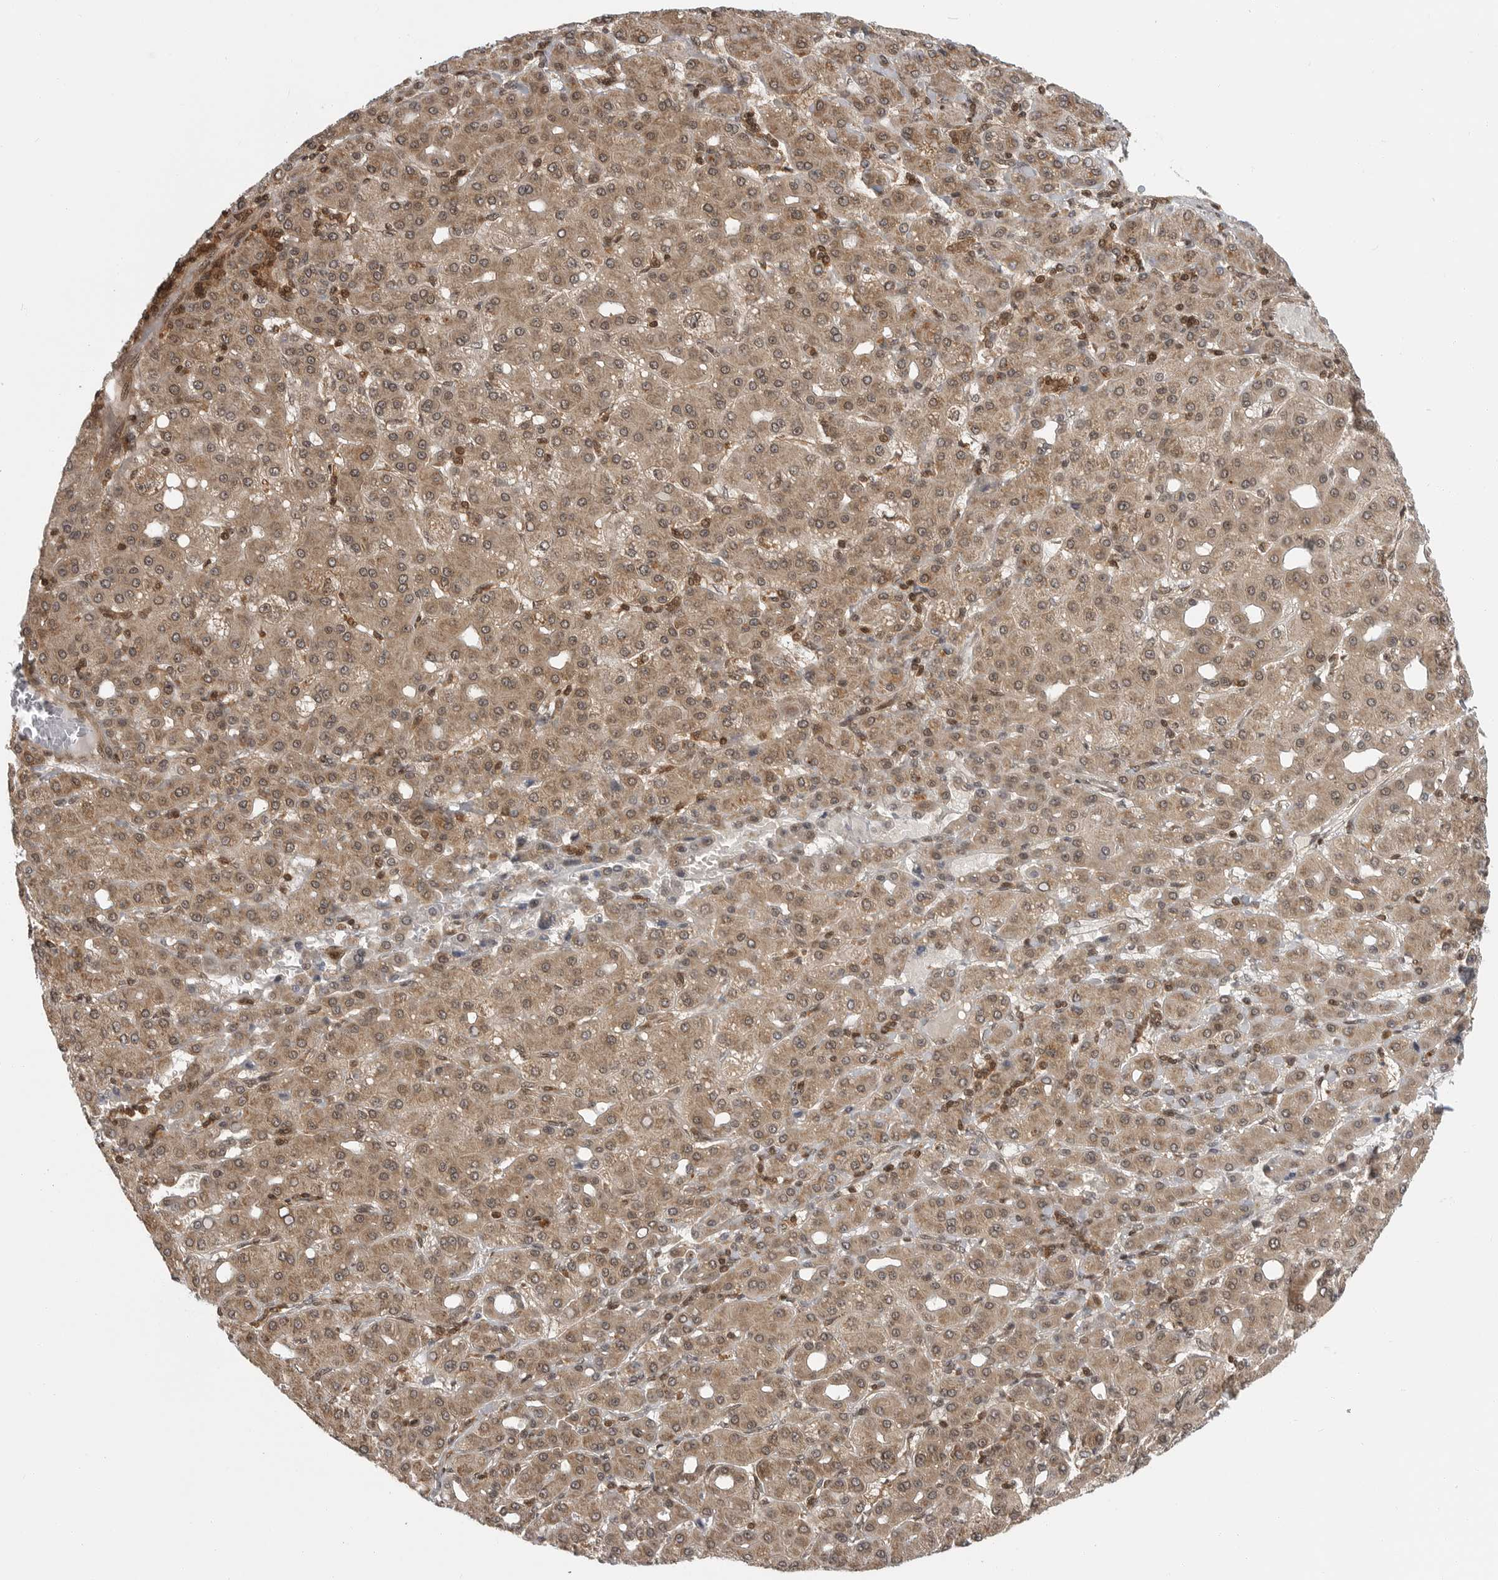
{"staining": {"intensity": "moderate", "quantity": ">75%", "location": "cytoplasmic/membranous,nuclear"}, "tissue": "liver cancer", "cell_type": "Tumor cells", "image_type": "cancer", "snomed": [{"axis": "morphology", "description": "Carcinoma, Hepatocellular, NOS"}, {"axis": "topography", "description": "Liver"}], "caption": "Protein staining by immunohistochemistry exhibits moderate cytoplasmic/membranous and nuclear expression in about >75% of tumor cells in hepatocellular carcinoma (liver).", "gene": "SZRD1", "patient": {"sex": "male", "age": 65}}